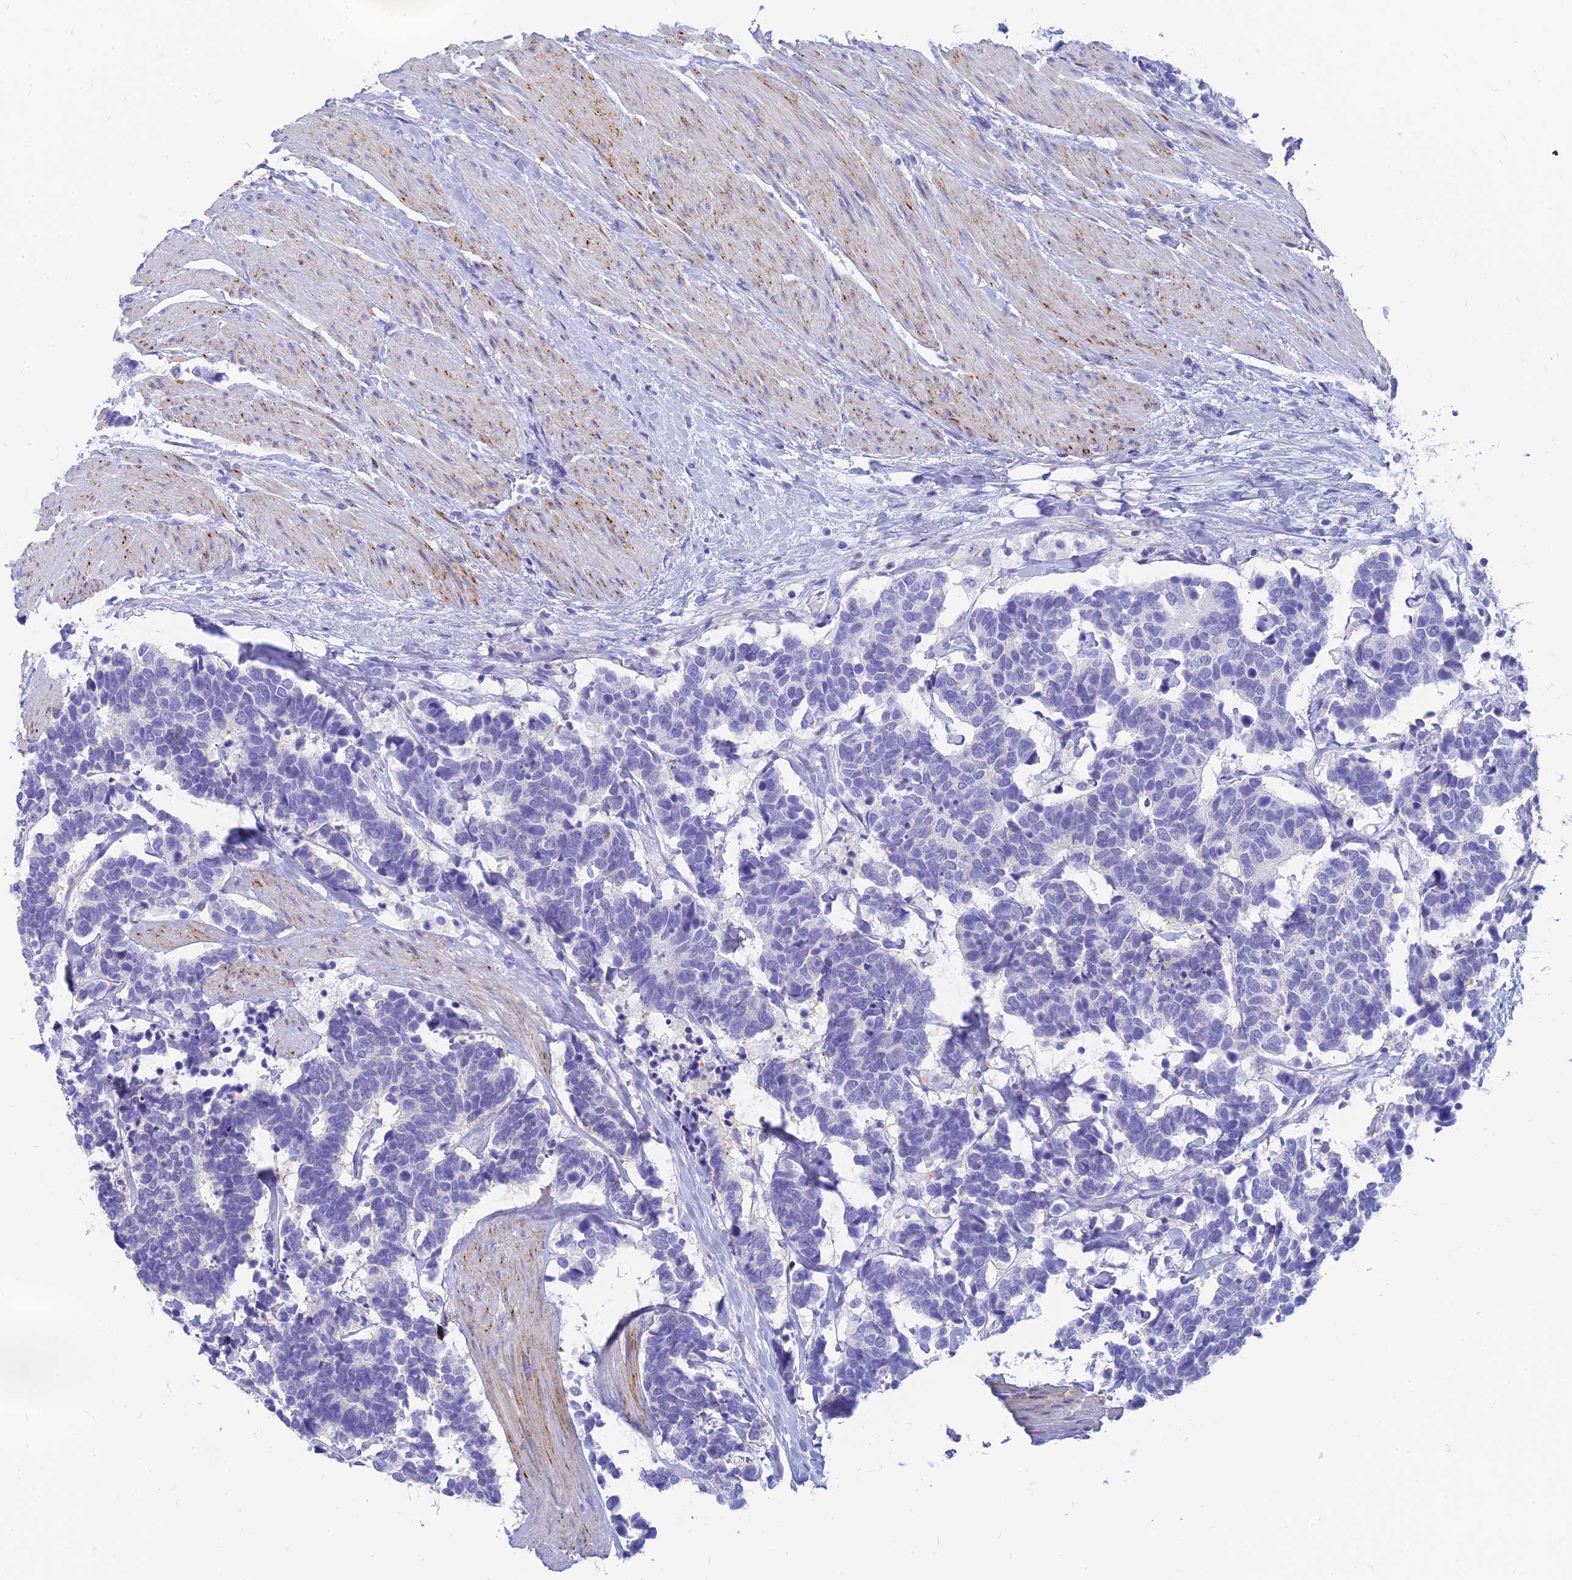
{"staining": {"intensity": "negative", "quantity": "none", "location": "none"}, "tissue": "carcinoid", "cell_type": "Tumor cells", "image_type": "cancer", "snomed": [{"axis": "morphology", "description": "Carcinoma, NOS"}, {"axis": "morphology", "description": "Carcinoid, malignant, NOS"}, {"axis": "topography", "description": "Urinary bladder"}], "caption": "Immunohistochemistry (IHC) histopathology image of carcinoid stained for a protein (brown), which shows no staining in tumor cells.", "gene": "SLC36A2", "patient": {"sex": "male", "age": 57}}